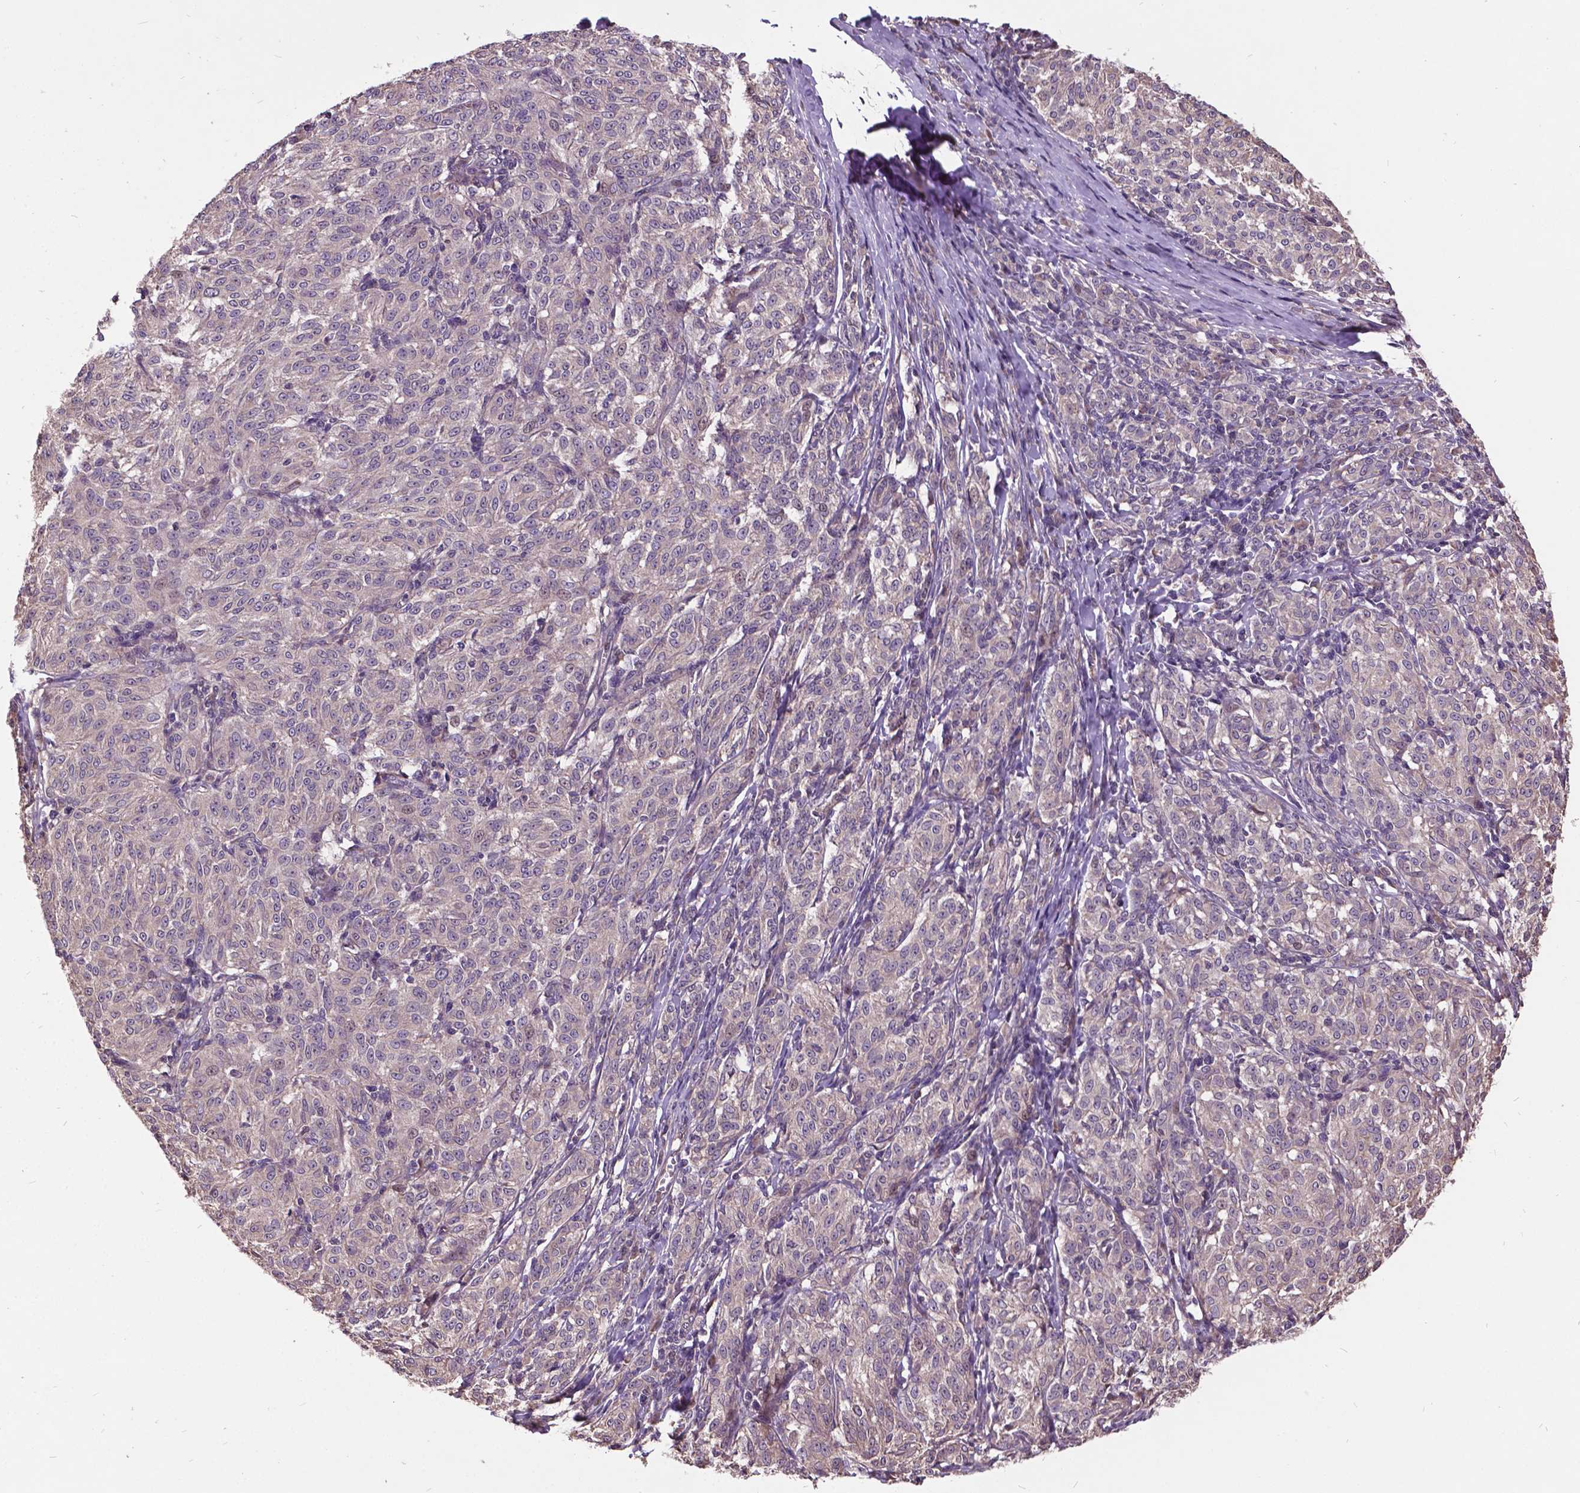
{"staining": {"intensity": "negative", "quantity": "none", "location": "none"}, "tissue": "melanoma", "cell_type": "Tumor cells", "image_type": "cancer", "snomed": [{"axis": "morphology", "description": "Malignant melanoma, NOS"}, {"axis": "topography", "description": "Skin"}], "caption": "A histopathology image of human melanoma is negative for staining in tumor cells.", "gene": "AP1S3", "patient": {"sex": "female", "age": 72}}